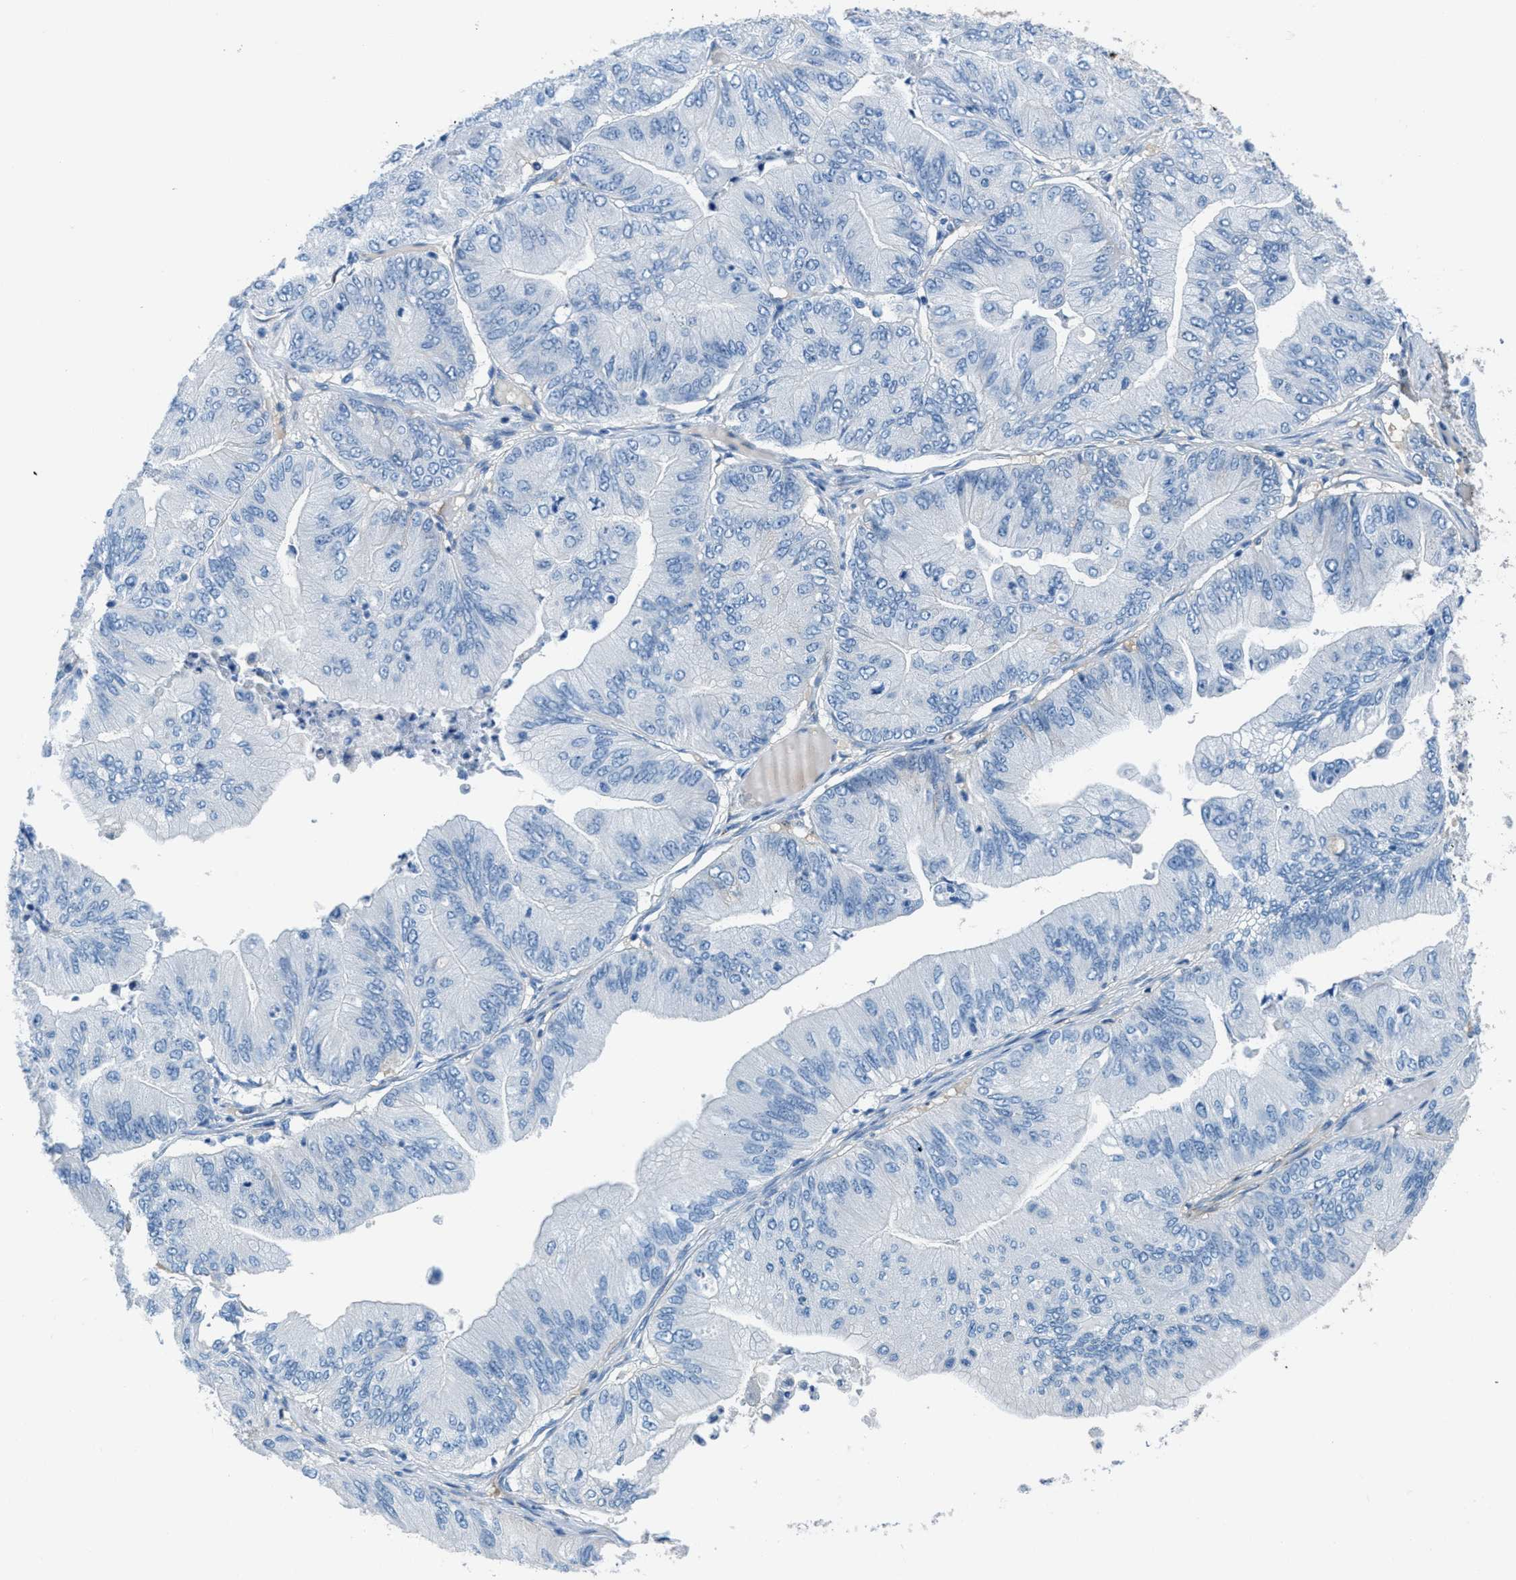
{"staining": {"intensity": "negative", "quantity": "none", "location": "none"}, "tissue": "ovarian cancer", "cell_type": "Tumor cells", "image_type": "cancer", "snomed": [{"axis": "morphology", "description": "Cystadenocarcinoma, mucinous, NOS"}, {"axis": "topography", "description": "Ovary"}], "caption": "Ovarian cancer was stained to show a protein in brown. There is no significant expression in tumor cells.", "gene": "MGARP", "patient": {"sex": "female", "age": 61}}